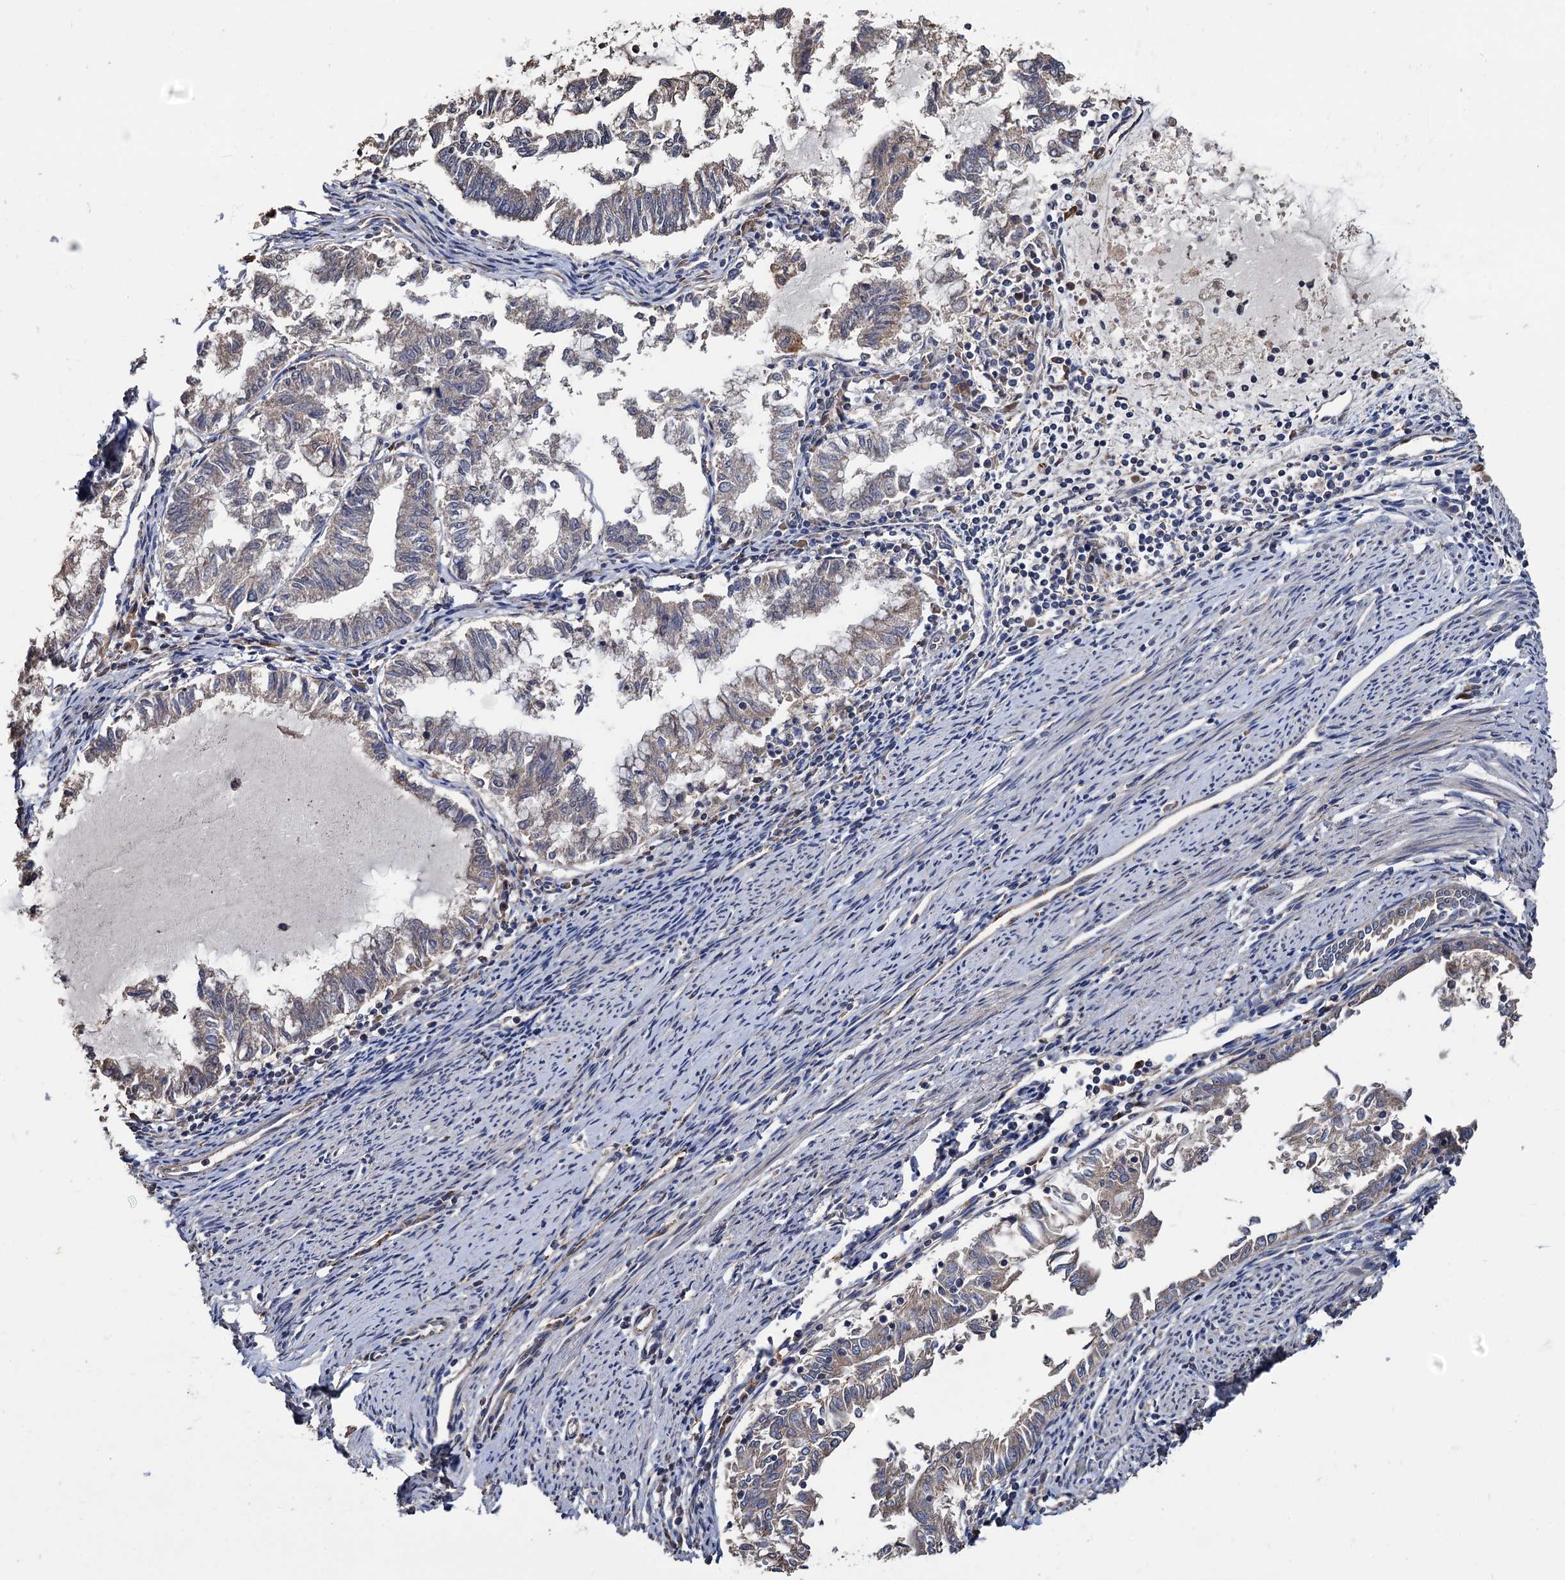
{"staining": {"intensity": "weak", "quantity": "<25%", "location": "cytoplasmic/membranous"}, "tissue": "endometrial cancer", "cell_type": "Tumor cells", "image_type": "cancer", "snomed": [{"axis": "morphology", "description": "Adenocarcinoma, NOS"}, {"axis": "topography", "description": "Endometrium"}], "caption": "High power microscopy histopathology image of an immunohistochemistry (IHC) histopathology image of adenocarcinoma (endometrial), revealing no significant expression in tumor cells.", "gene": "RASSF1", "patient": {"sex": "female", "age": 79}}